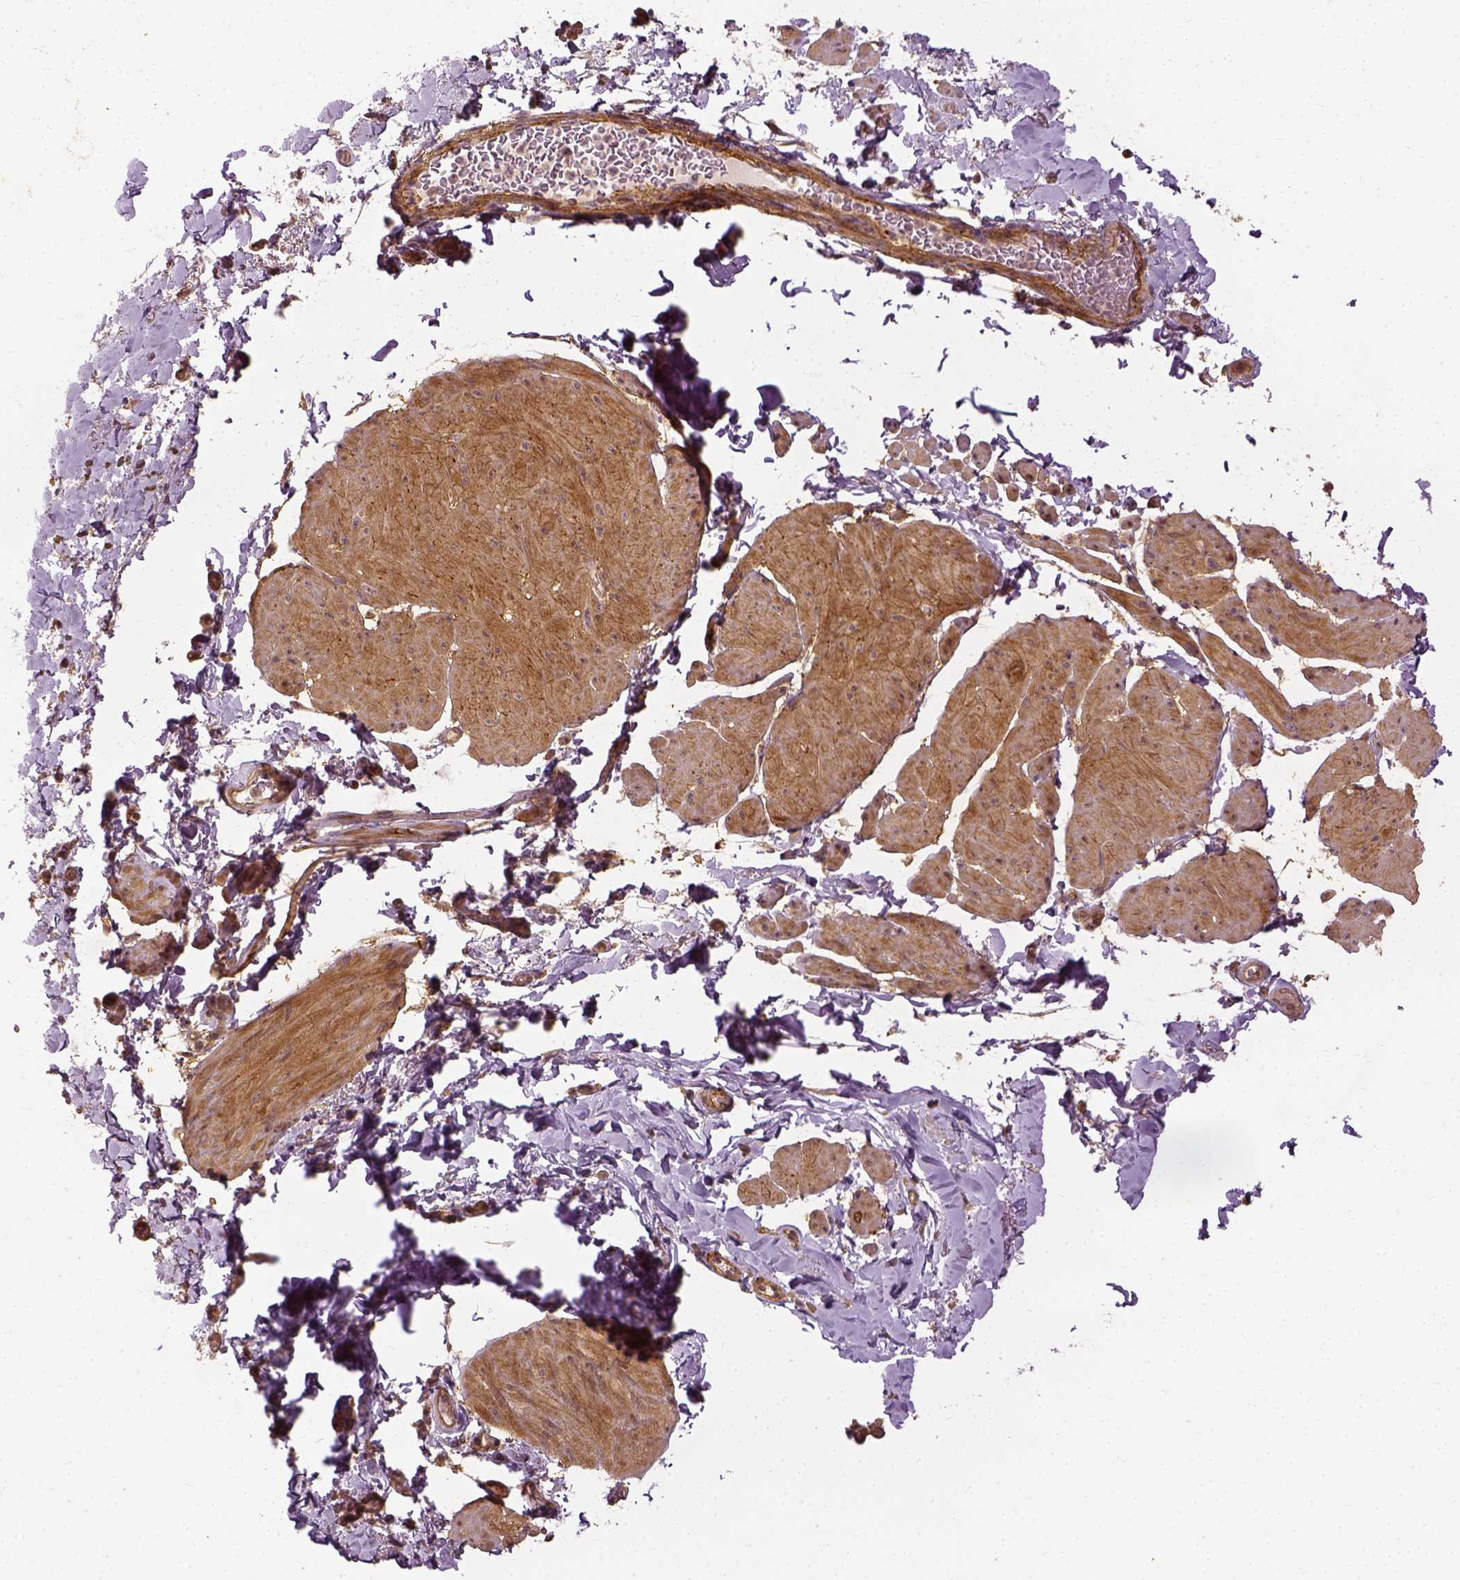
{"staining": {"intensity": "strong", "quantity": ">75%", "location": "cytoplasmic/membranous"}, "tissue": "adipose tissue", "cell_type": "Adipocytes", "image_type": "normal", "snomed": [{"axis": "morphology", "description": "Normal tissue, NOS"}, {"axis": "topography", "description": "Urinary bladder"}, {"axis": "topography", "description": "Peripheral nerve tissue"}], "caption": "This micrograph reveals immunohistochemistry staining of unremarkable adipose tissue, with high strong cytoplasmic/membranous staining in approximately >75% of adipocytes.", "gene": "VEGFA", "patient": {"sex": "female", "age": 60}}